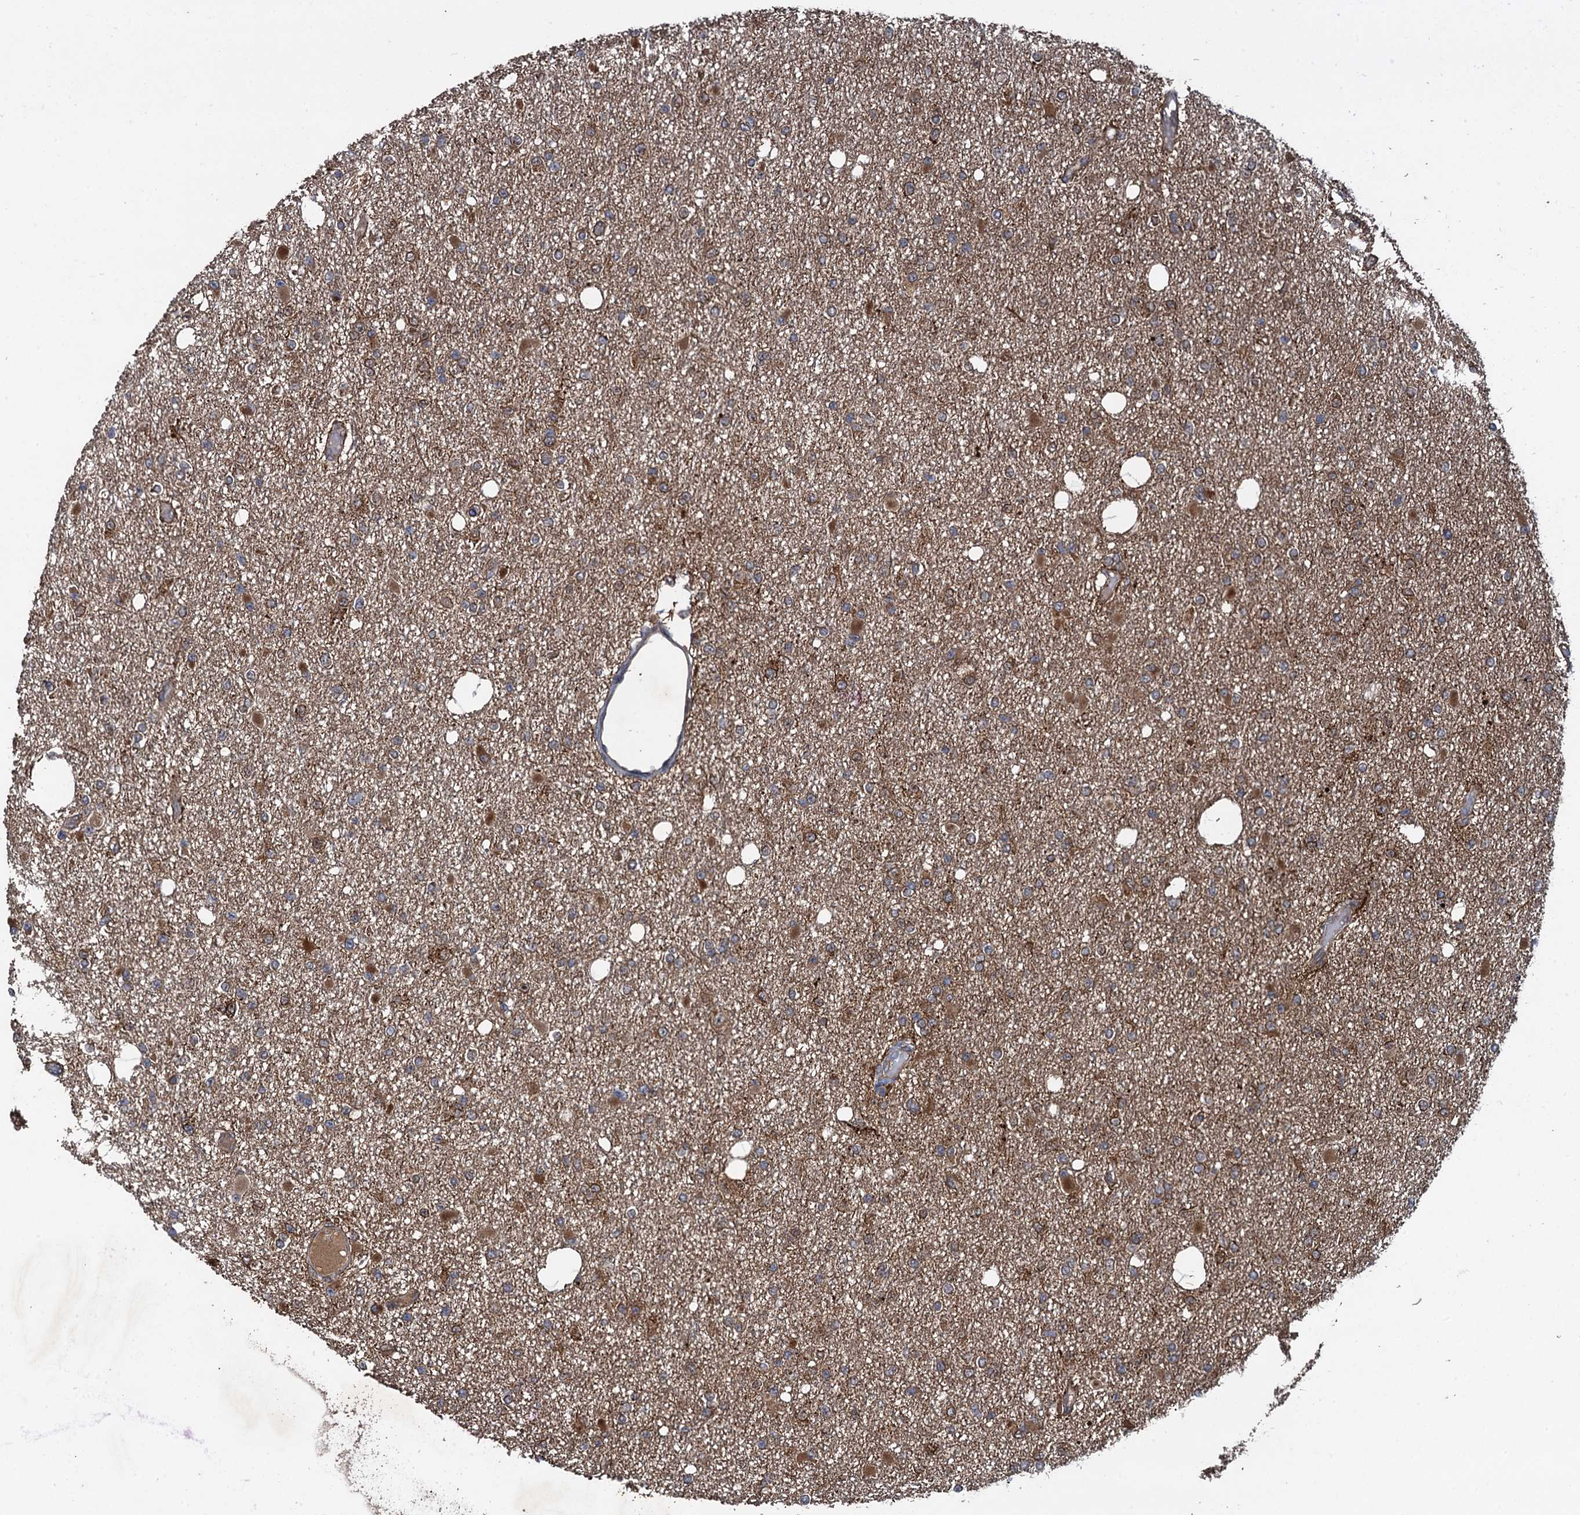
{"staining": {"intensity": "moderate", "quantity": ">75%", "location": "cytoplasmic/membranous"}, "tissue": "glioma", "cell_type": "Tumor cells", "image_type": "cancer", "snomed": [{"axis": "morphology", "description": "Glioma, malignant, Low grade"}, {"axis": "topography", "description": "Brain"}], "caption": "IHC image of glioma stained for a protein (brown), which demonstrates medium levels of moderate cytoplasmic/membranous positivity in approximately >75% of tumor cells.", "gene": "RHOBTB1", "patient": {"sex": "female", "age": 22}}